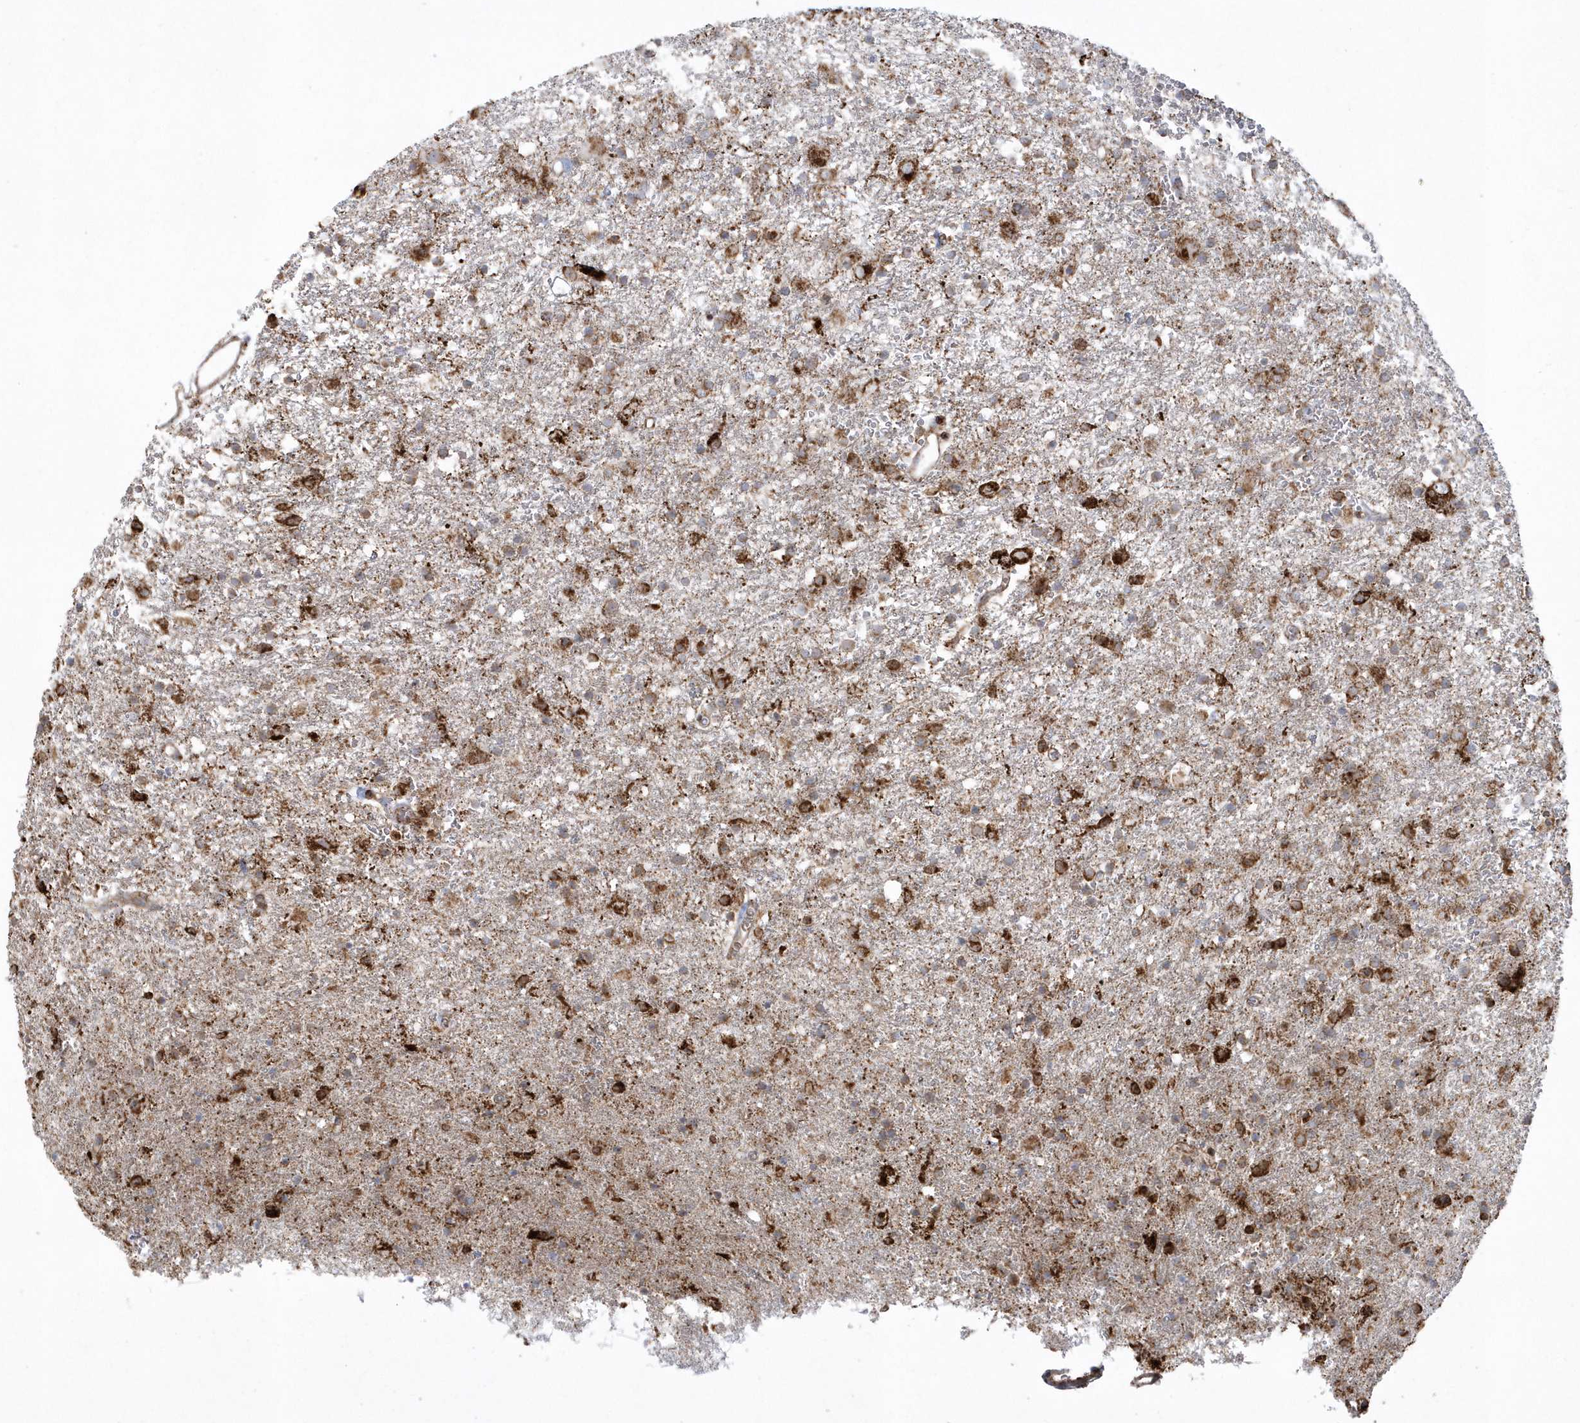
{"staining": {"intensity": "moderate", "quantity": ">75%", "location": "cytoplasmic/membranous"}, "tissue": "glioma", "cell_type": "Tumor cells", "image_type": "cancer", "snomed": [{"axis": "morphology", "description": "Glioma, malignant, Low grade"}, {"axis": "topography", "description": "Brain"}], "caption": "Immunohistochemical staining of human malignant glioma (low-grade) shows medium levels of moderate cytoplasmic/membranous protein staining in approximately >75% of tumor cells.", "gene": "SH3BP2", "patient": {"sex": "male", "age": 65}}